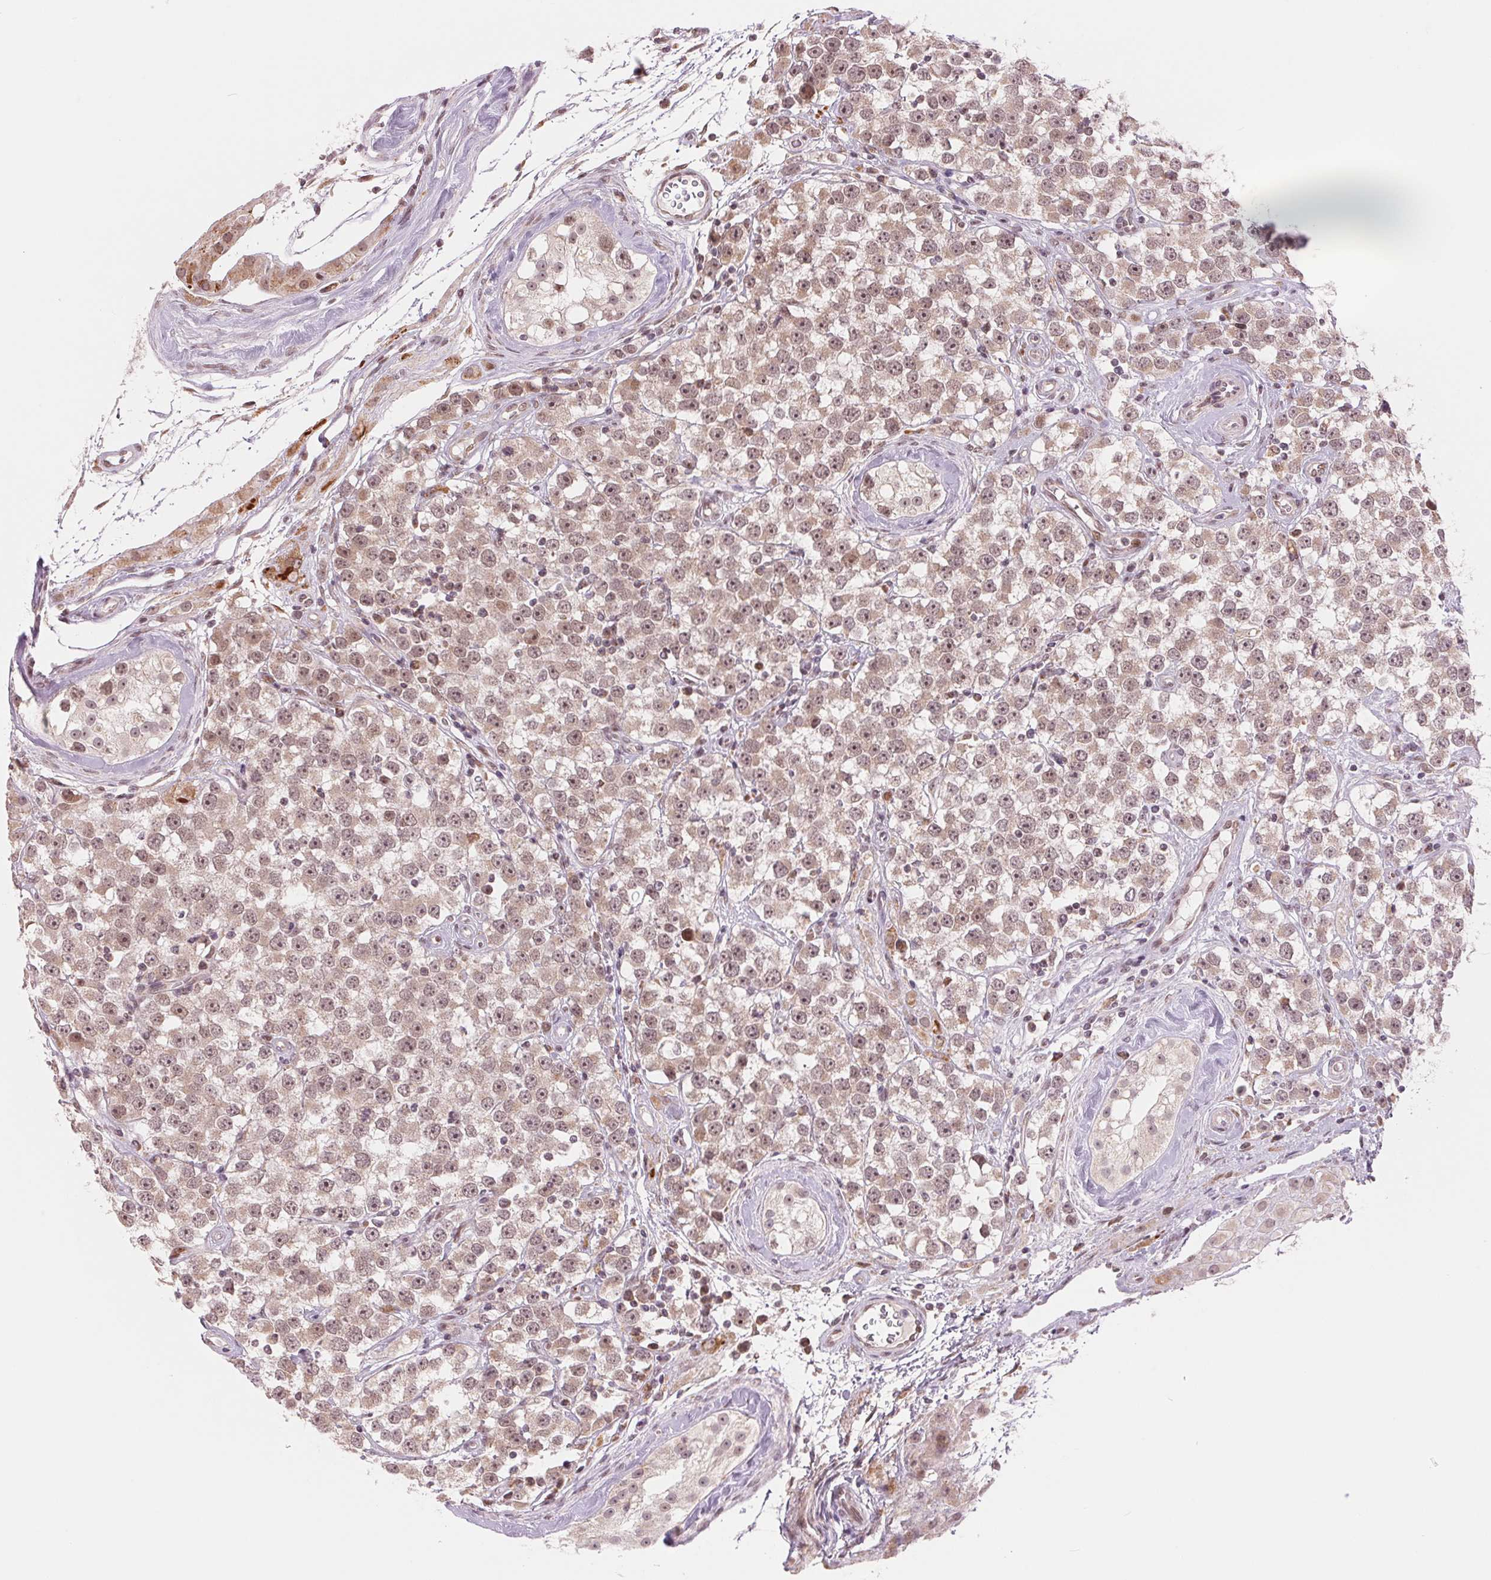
{"staining": {"intensity": "weak", "quantity": ">75%", "location": "nuclear"}, "tissue": "testis cancer", "cell_type": "Tumor cells", "image_type": "cancer", "snomed": [{"axis": "morphology", "description": "Seminoma, NOS"}, {"axis": "topography", "description": "Testis"}], "caption": "A brown stain labels weak nuclear staining of a protein in testis cancer (seminoma) tumor cells.", "gene": "ARHGAP32", "patient": {"sex": "male", "age": 34}}